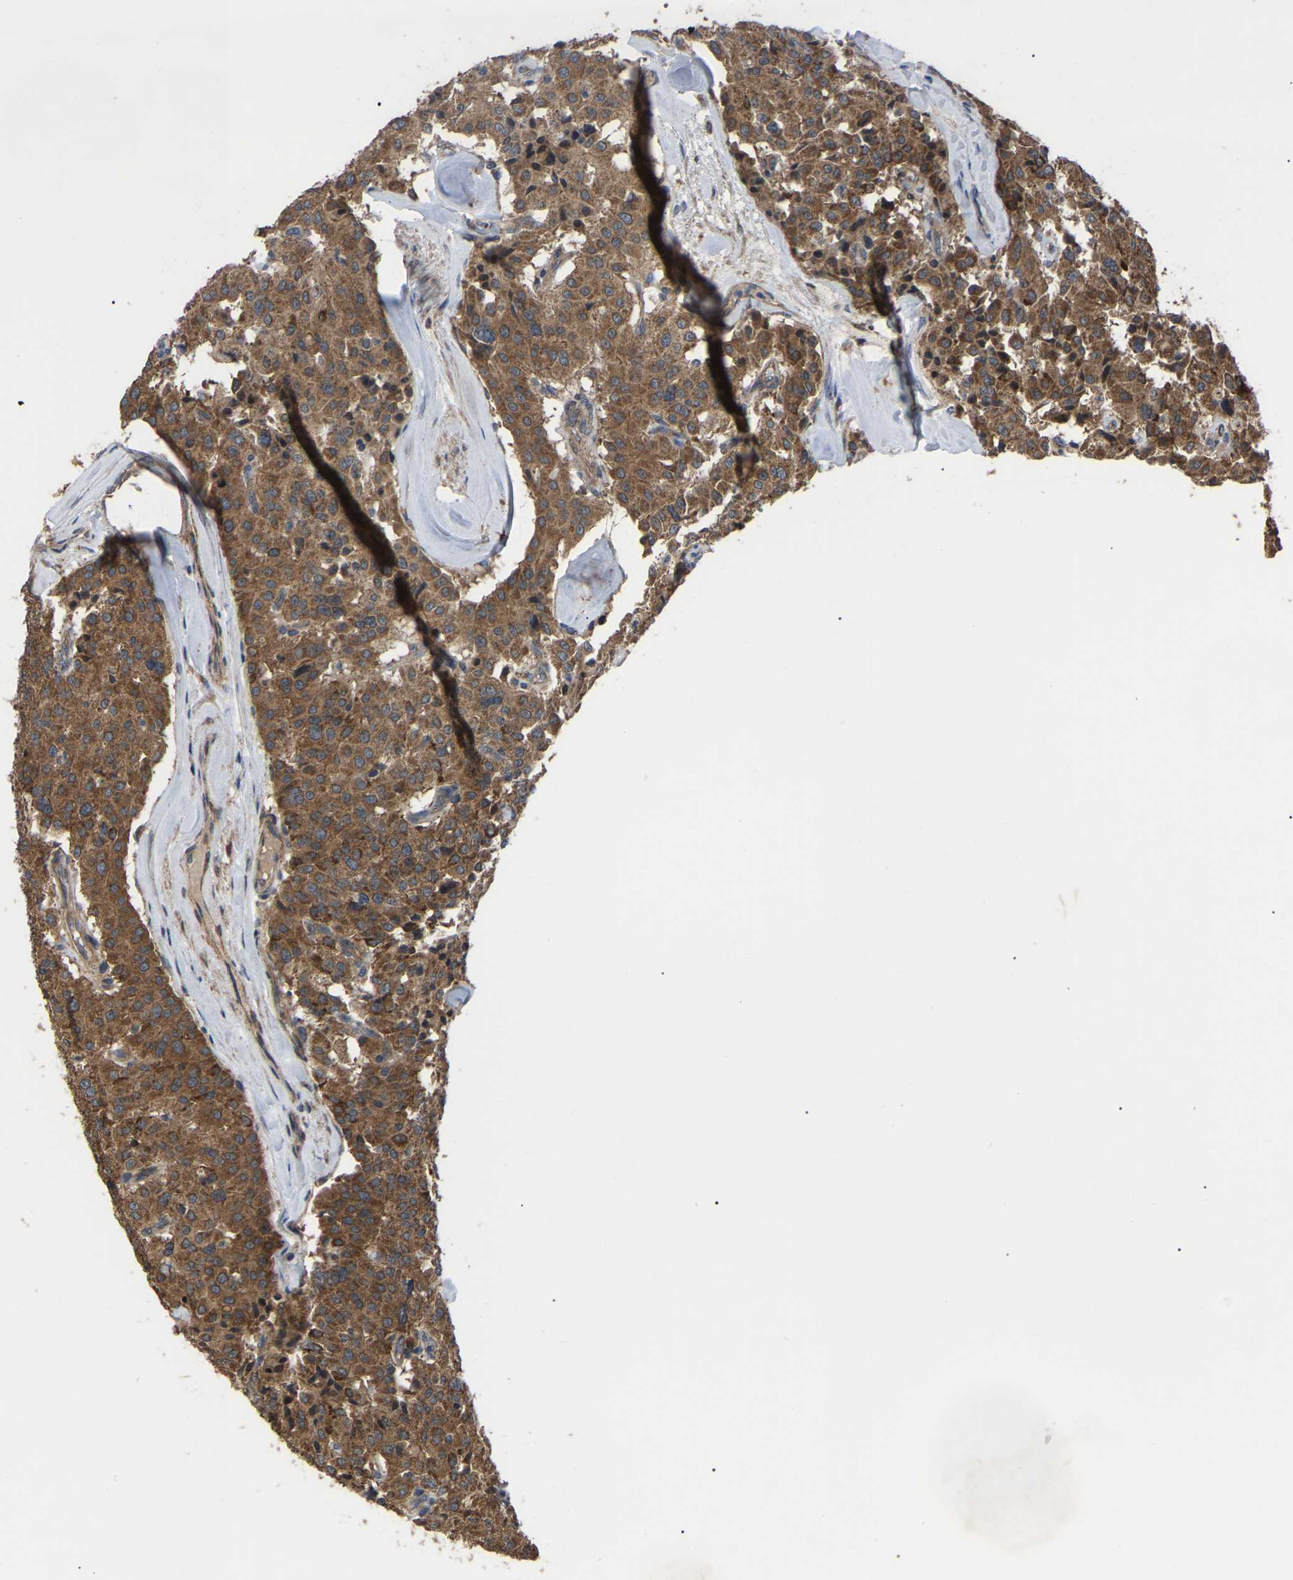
{"staining": {"intensity": "moderate", "quantity": ">75%", "location": "cytoplasmic/membranous"}, "tissue": "carcinoid", "cell_type": "Tumor cells", "image_type": "cancer", "snomed": [{"axis": "morphology", "description": "Carcinoid, malignant, NOS"}, {"axis": "topography", "description": "Lung"}], "caption": "Immunohistochemical staining of human carcinoid reveals medium levels of moderate cytoplasmic/membranous expression in approximately >75% of tumor cells. The staining was performed using DAB (3,3'-diaminobenzidine), with brown indicating positive protein expression. Nuclei are stained blue with hematoxylin.", "gene": "GCC1", "patient": {"sex": "male", "age": 30}}